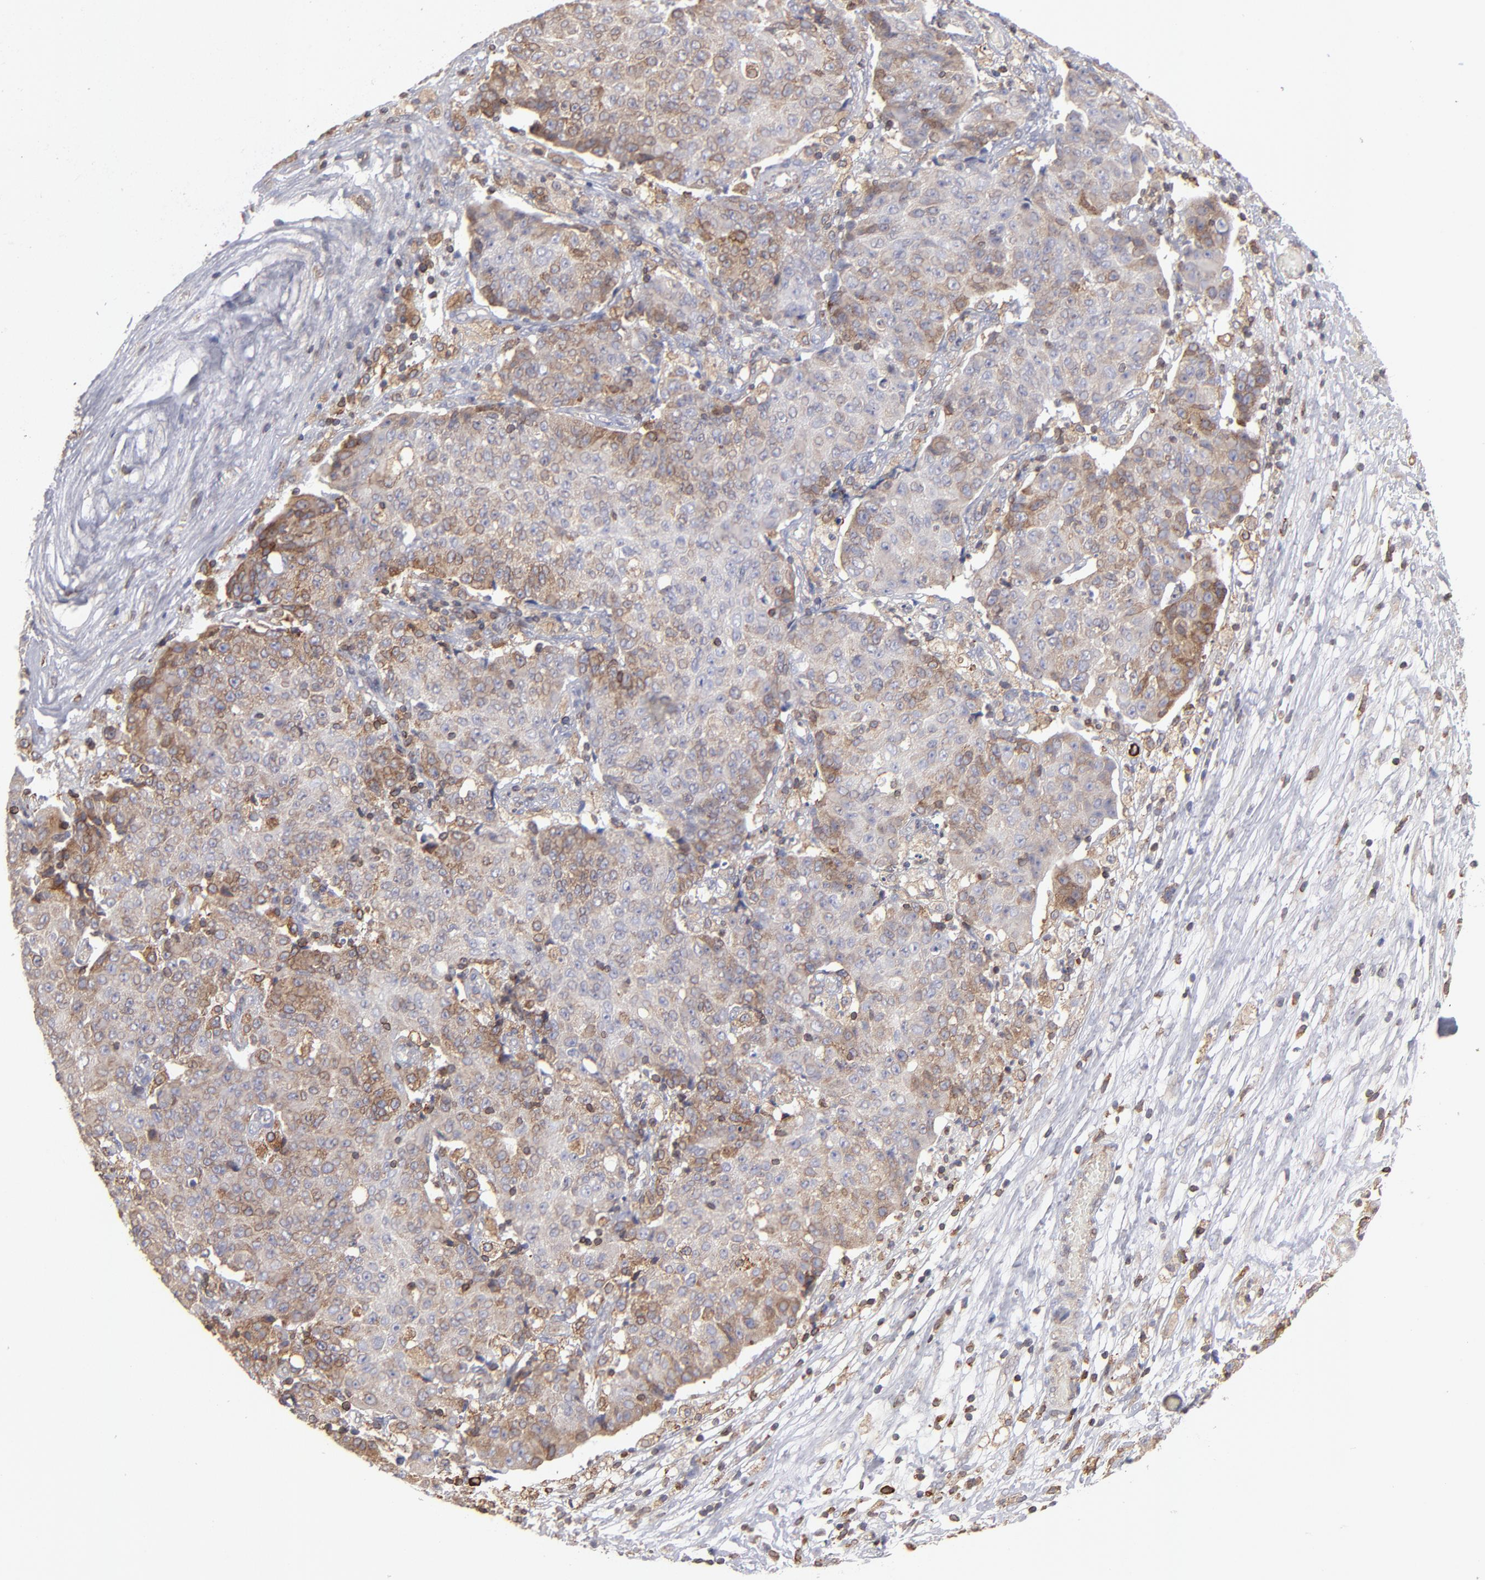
{"staining": {"intensity": "weak", "quantity": ">75%", "location": "cytoplasmic/membranous"}, "tissue": "ovarian cancer", "cell_type": "Tumor cells", "image_type": "cancer", "snomed": [{"axis": "morphology", "description": "Carcinoma, endometroid"}, {"axis": "topography", "description": "Ovary"}], "caption": "Ovarian cancer was stained to show a protein in brown. There is low levels of weak cytoplasmic/membranous expression in approximately >75% of tumor cells. Using DAB (brown) and hematoxylin (blue) stains, captured at high magnification using brightfield microscopy.", "gene": "TMX1", "patient": {"sex": "female", "age": 42}}